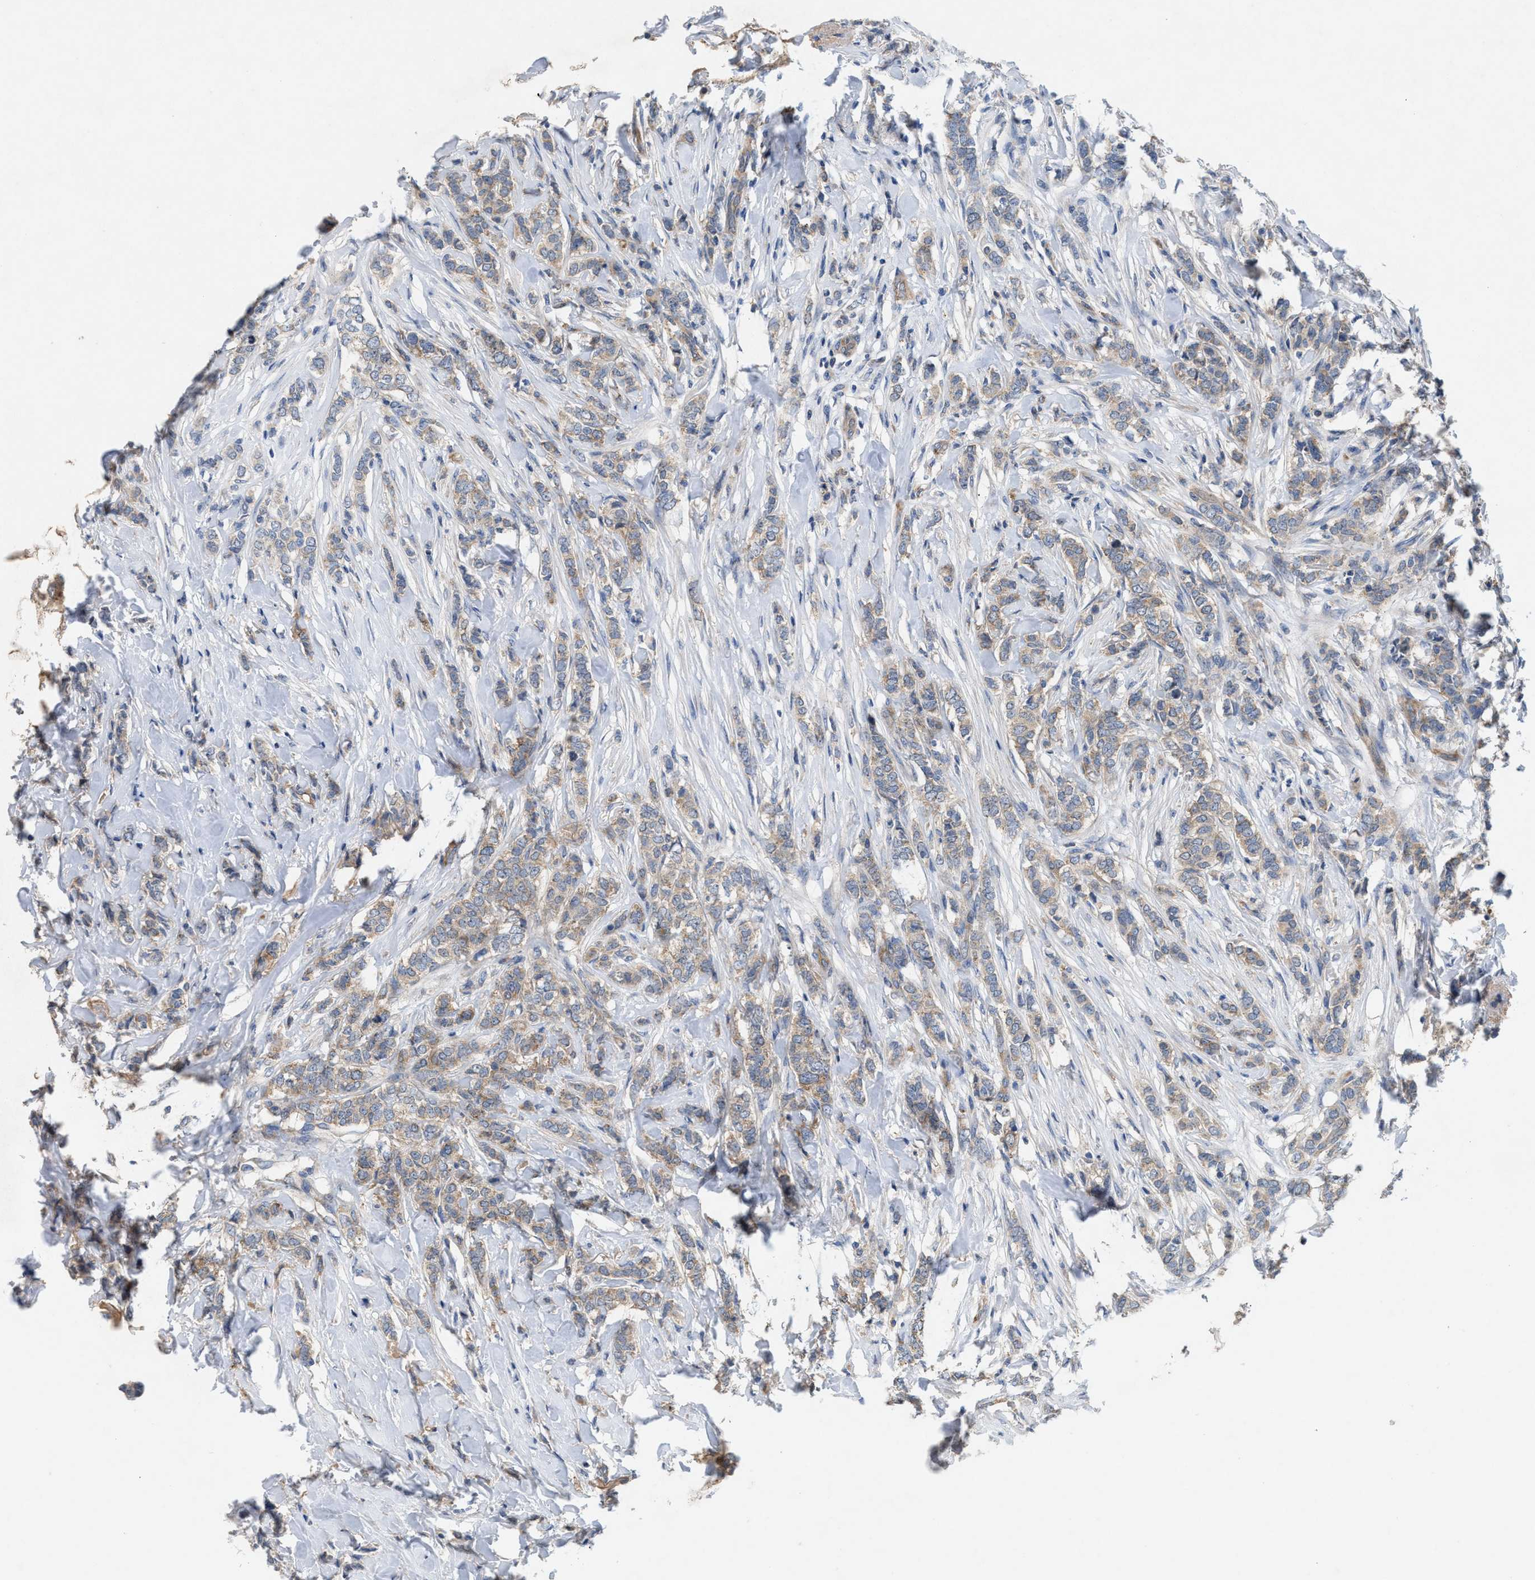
{"staining": {"intensity": "moderate", "quantity": ">75%", "location": "cytoplasmic/membranous"}, "tissue": "breast cancer", "cell_type": "Tumor cells", "image_type": "cancer", "snomed": [{"axis": "morphology", "description": "Lobular carcinoma"}, {"axis": "topography", "description": "Skin"}, {"axis": "topography", "description": "Breast"}], "caption": "Breast cancer was stained to show a protein in brown. There is medium levels of moderate cytoplasmic/membranous positivity in approximately >75% of tumor cells.", "gene": "UBAP2", "patient": {"sex": "female", "age": 46}}